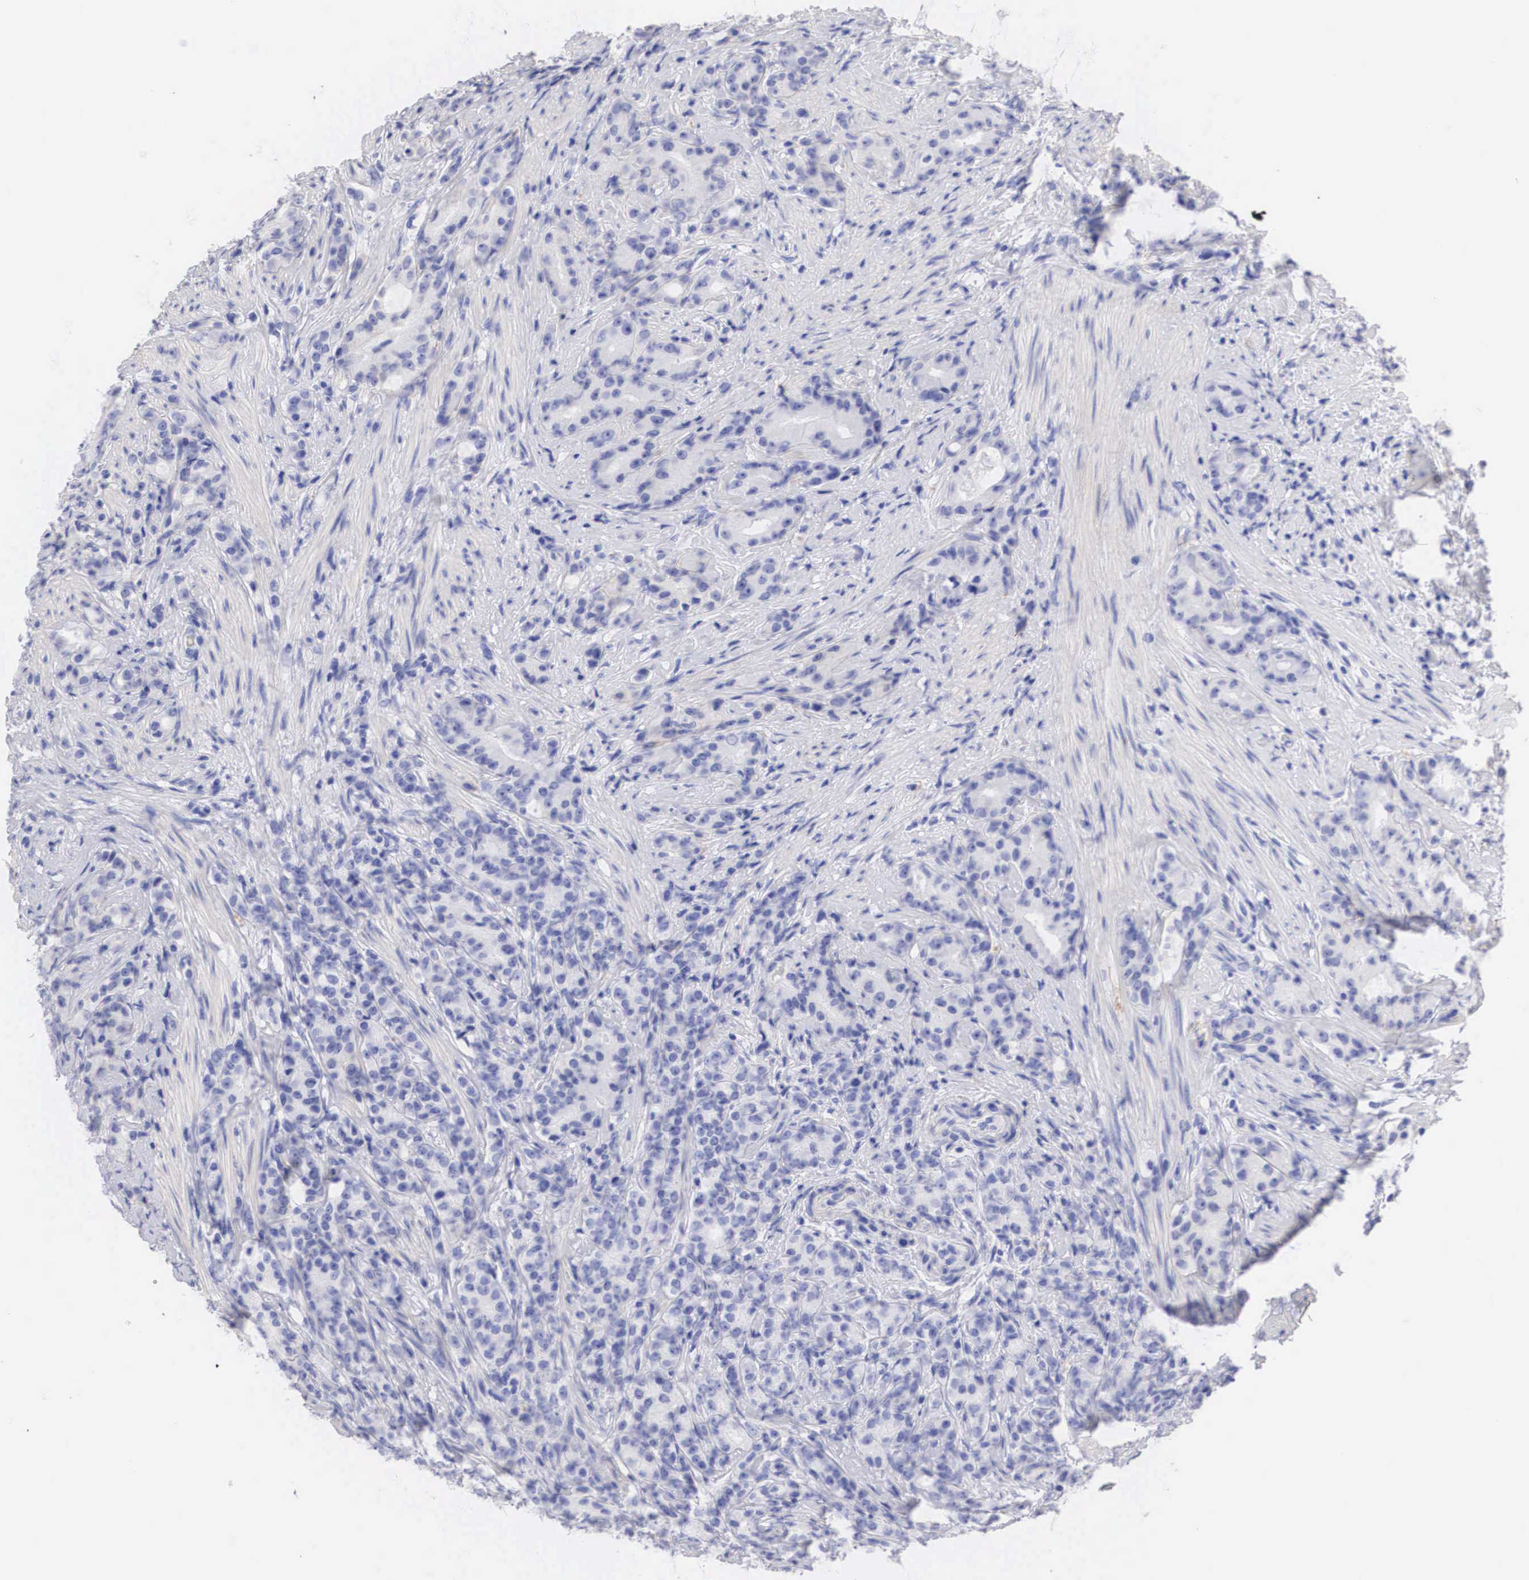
{"staining": {"intensity": "negative", "quantity": "none", "location": "none"}, "tissue": "prostate cancer", "cell_type": "Tumor cells", "image_type": "cancer", "snomed": [{"axis": "morphology", "description": "Adenocarcinoma, Medium grade"}, {"axis": "topography", "description": "Prostate"}], "caption": "Human adenocarcinoma (medium-grade) (prostate) stained for a protein using immunohistochemistry reveals no staining in tumor cells.", "gene": "ERBB2", "patient": {"sex": "male", "age": 59}}